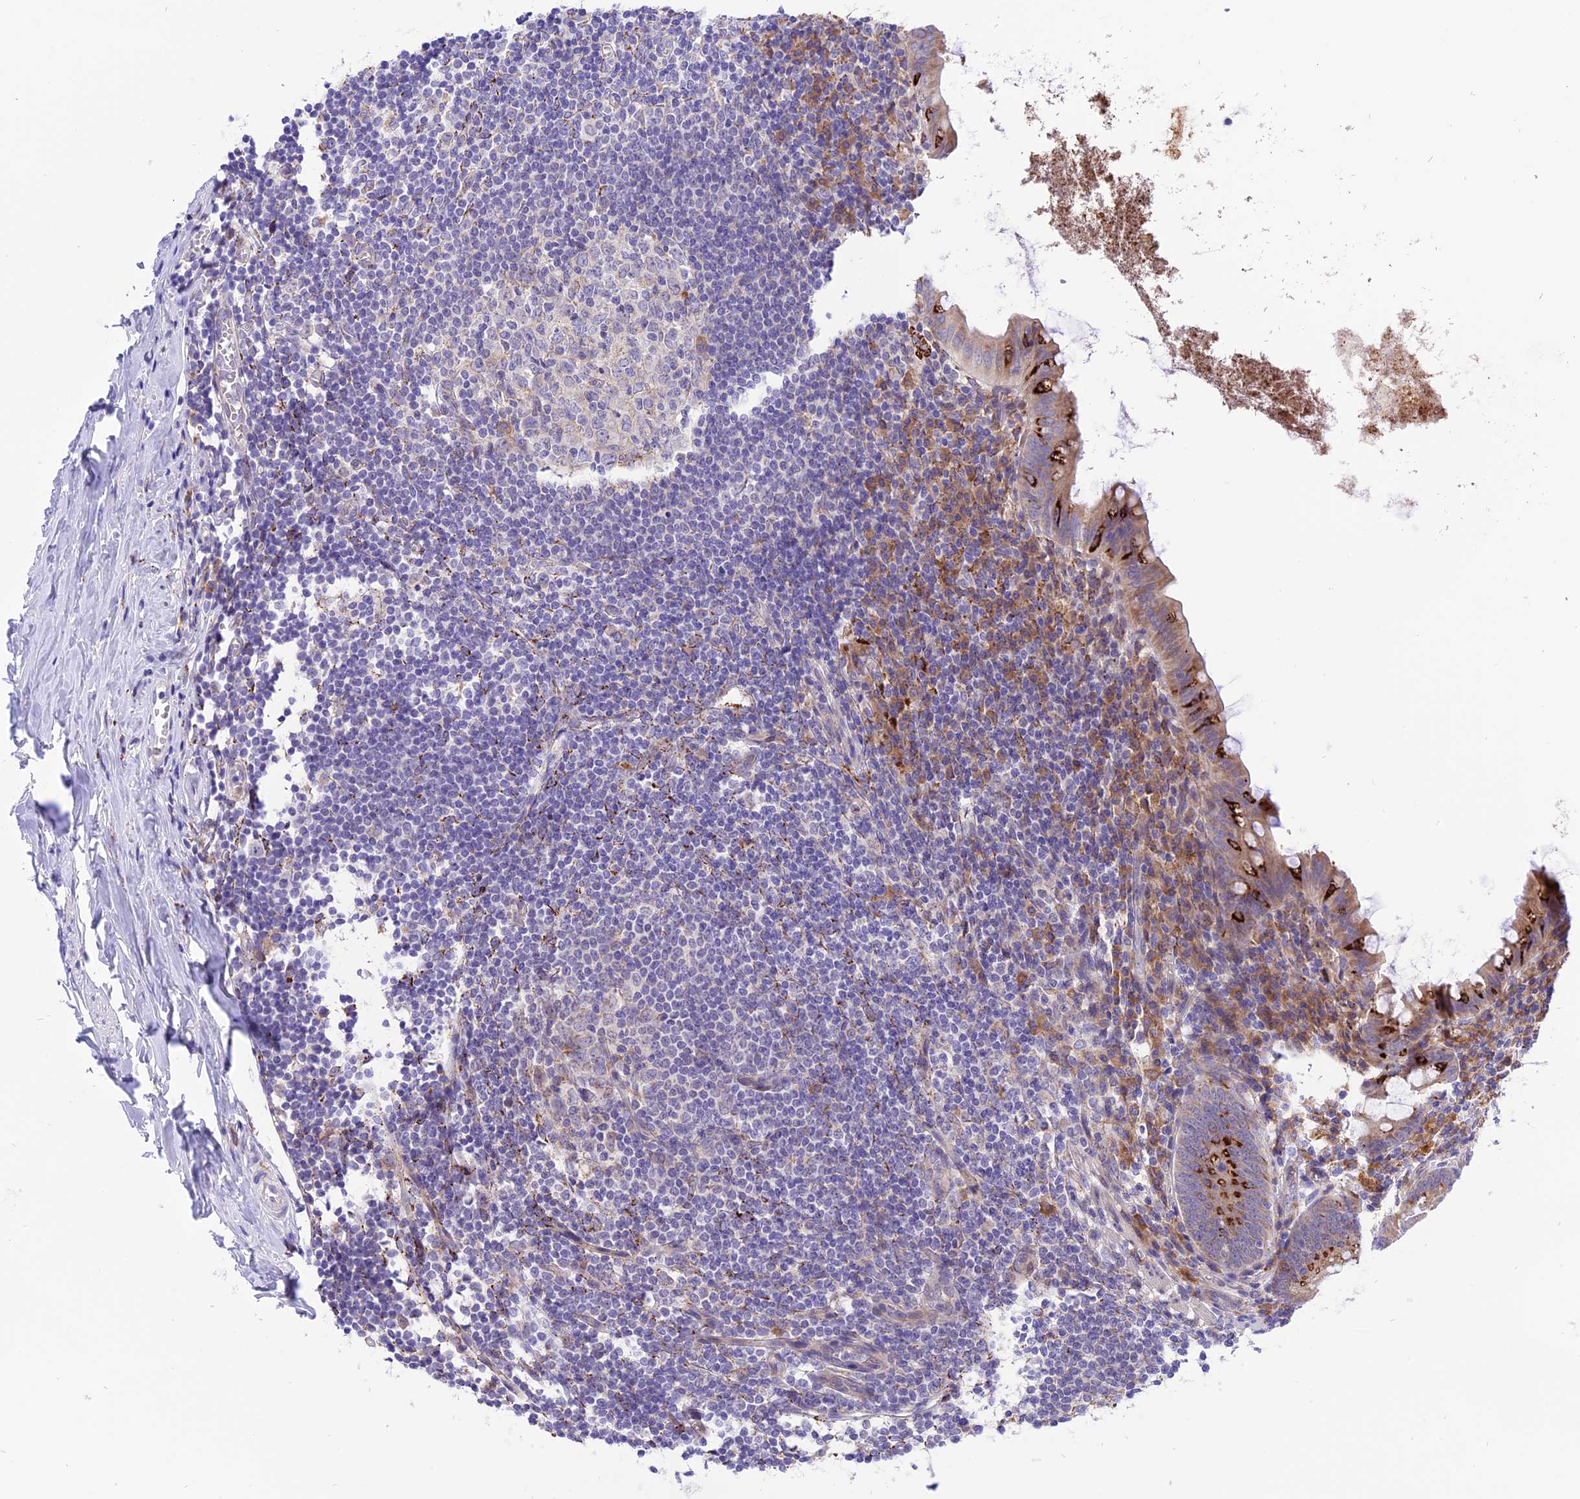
{"staining": {"intensity": "strong", "quantity": "<25%", "location": "cytoplasmic/membranous"}, "tissue": "appendix", "cell_type": "Glandular cells", "image_type": "normal", "snomed": [{"axis": "morphology", "description": "Normal tissue, NOS"}, {"axis": "topography", "description": "Appendix"}], "caption": "DAB immunohistochemical staining of unremarkable human appendix shows strong cytoplasmic/membranous protein positivity in about <25% of glandular cells.", "gene": "ARMCX6", "patient": {"sex": "female", "age": 51}}